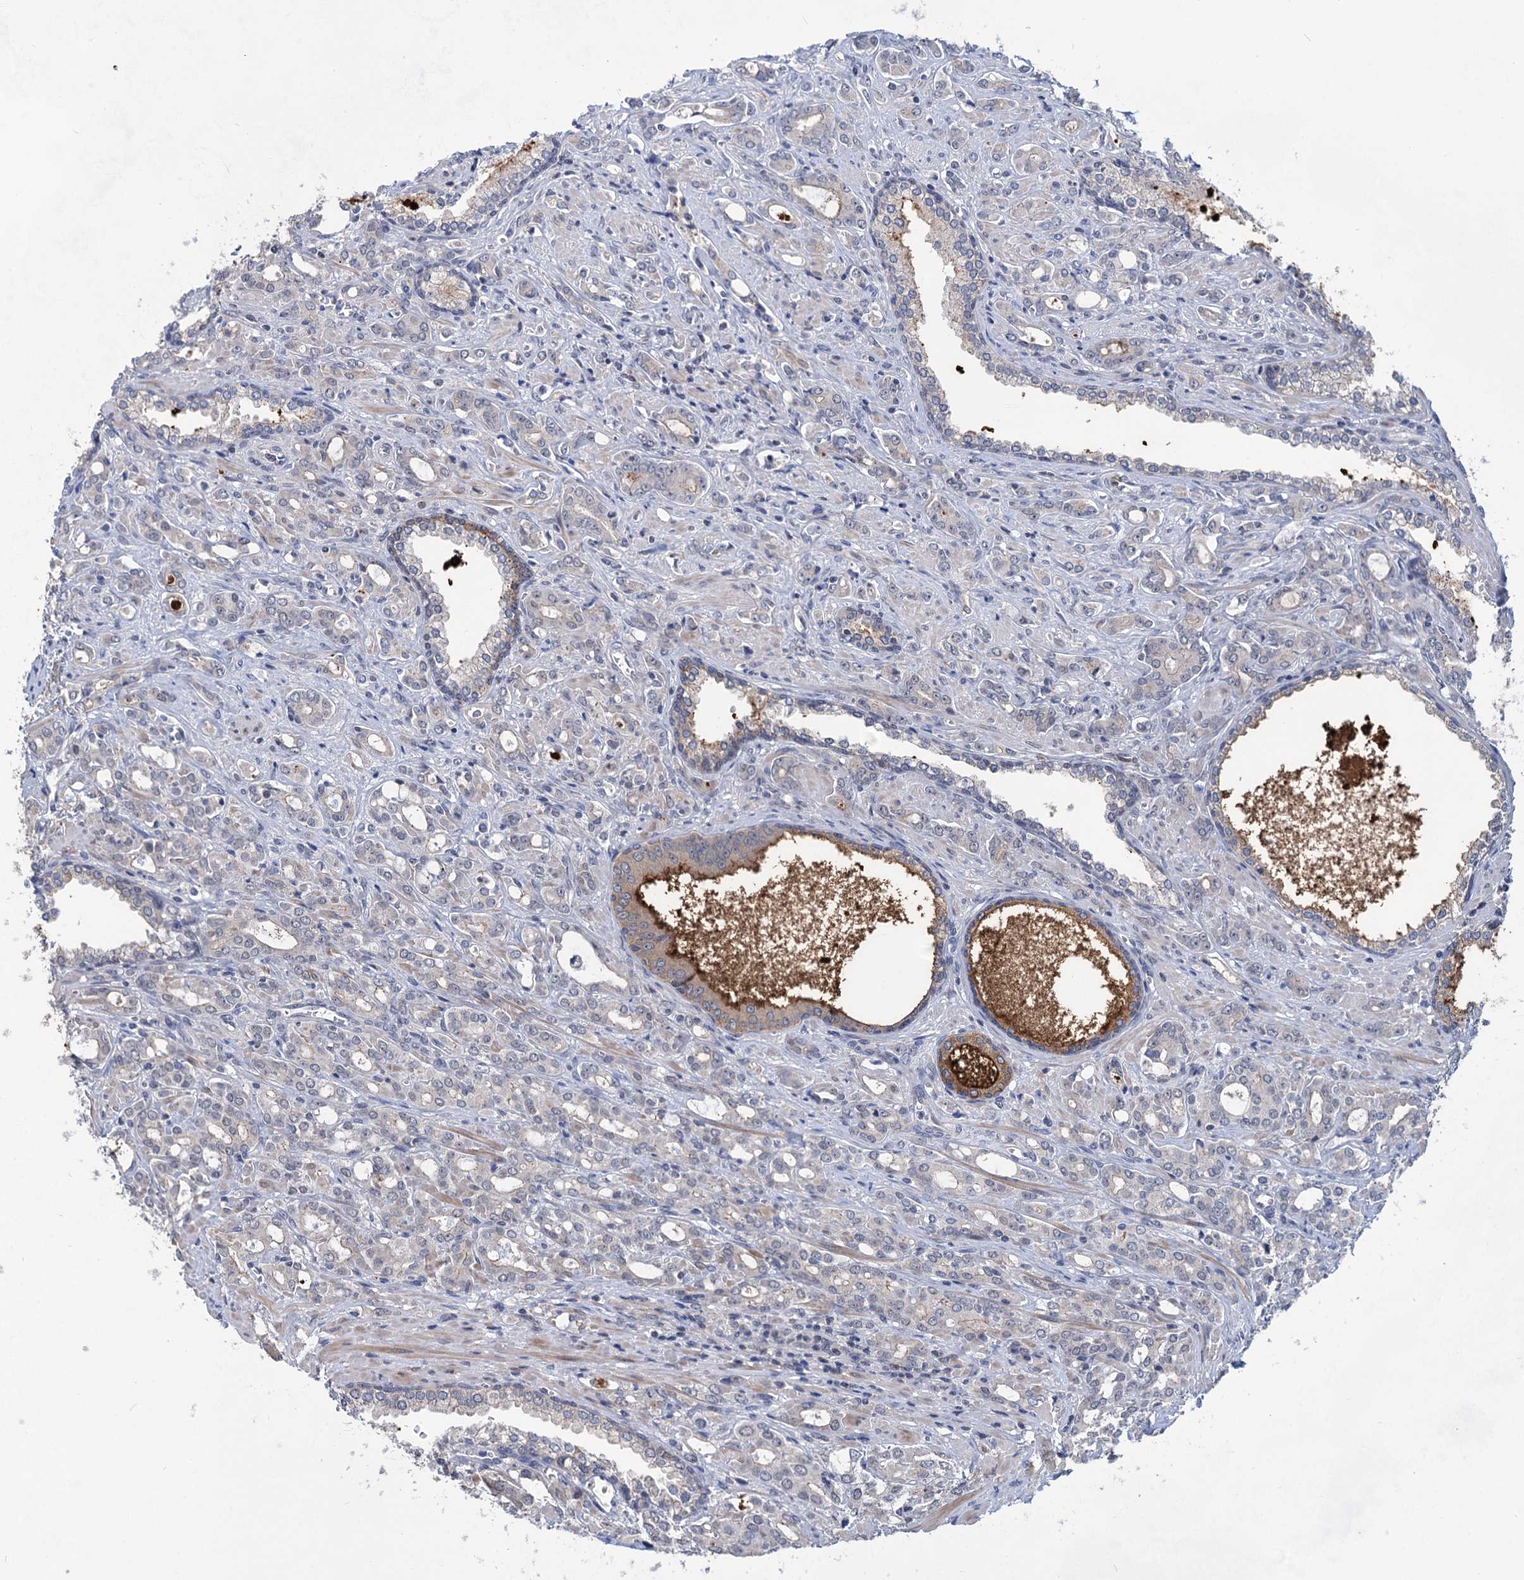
{"staining": {"intensity": "negative", "quantity": "none", "location": "none"}, "tissue": "prostate cancer", "cell_type": "Tumor cells", "image_type": "cancer", "snomed": [{"axis": "morphology", "description": "Adenocarcinoma, High grade"}, {"axis": "topography", "description": "Prostate"}], "caption": "DAB immunohistochemical staining of high-grade adenocarcinoma (prostate) reveals no significant positivity in tumor cells. The staining was performed using DAB (3,3'-diaminobenzidine) to visualize the protein expression in brown, while the nuclei were stained in blue with hematoxylin (Magnification: 20x).", "gene": "TTC17", "patient": {"sex": "male", "age": 72}}